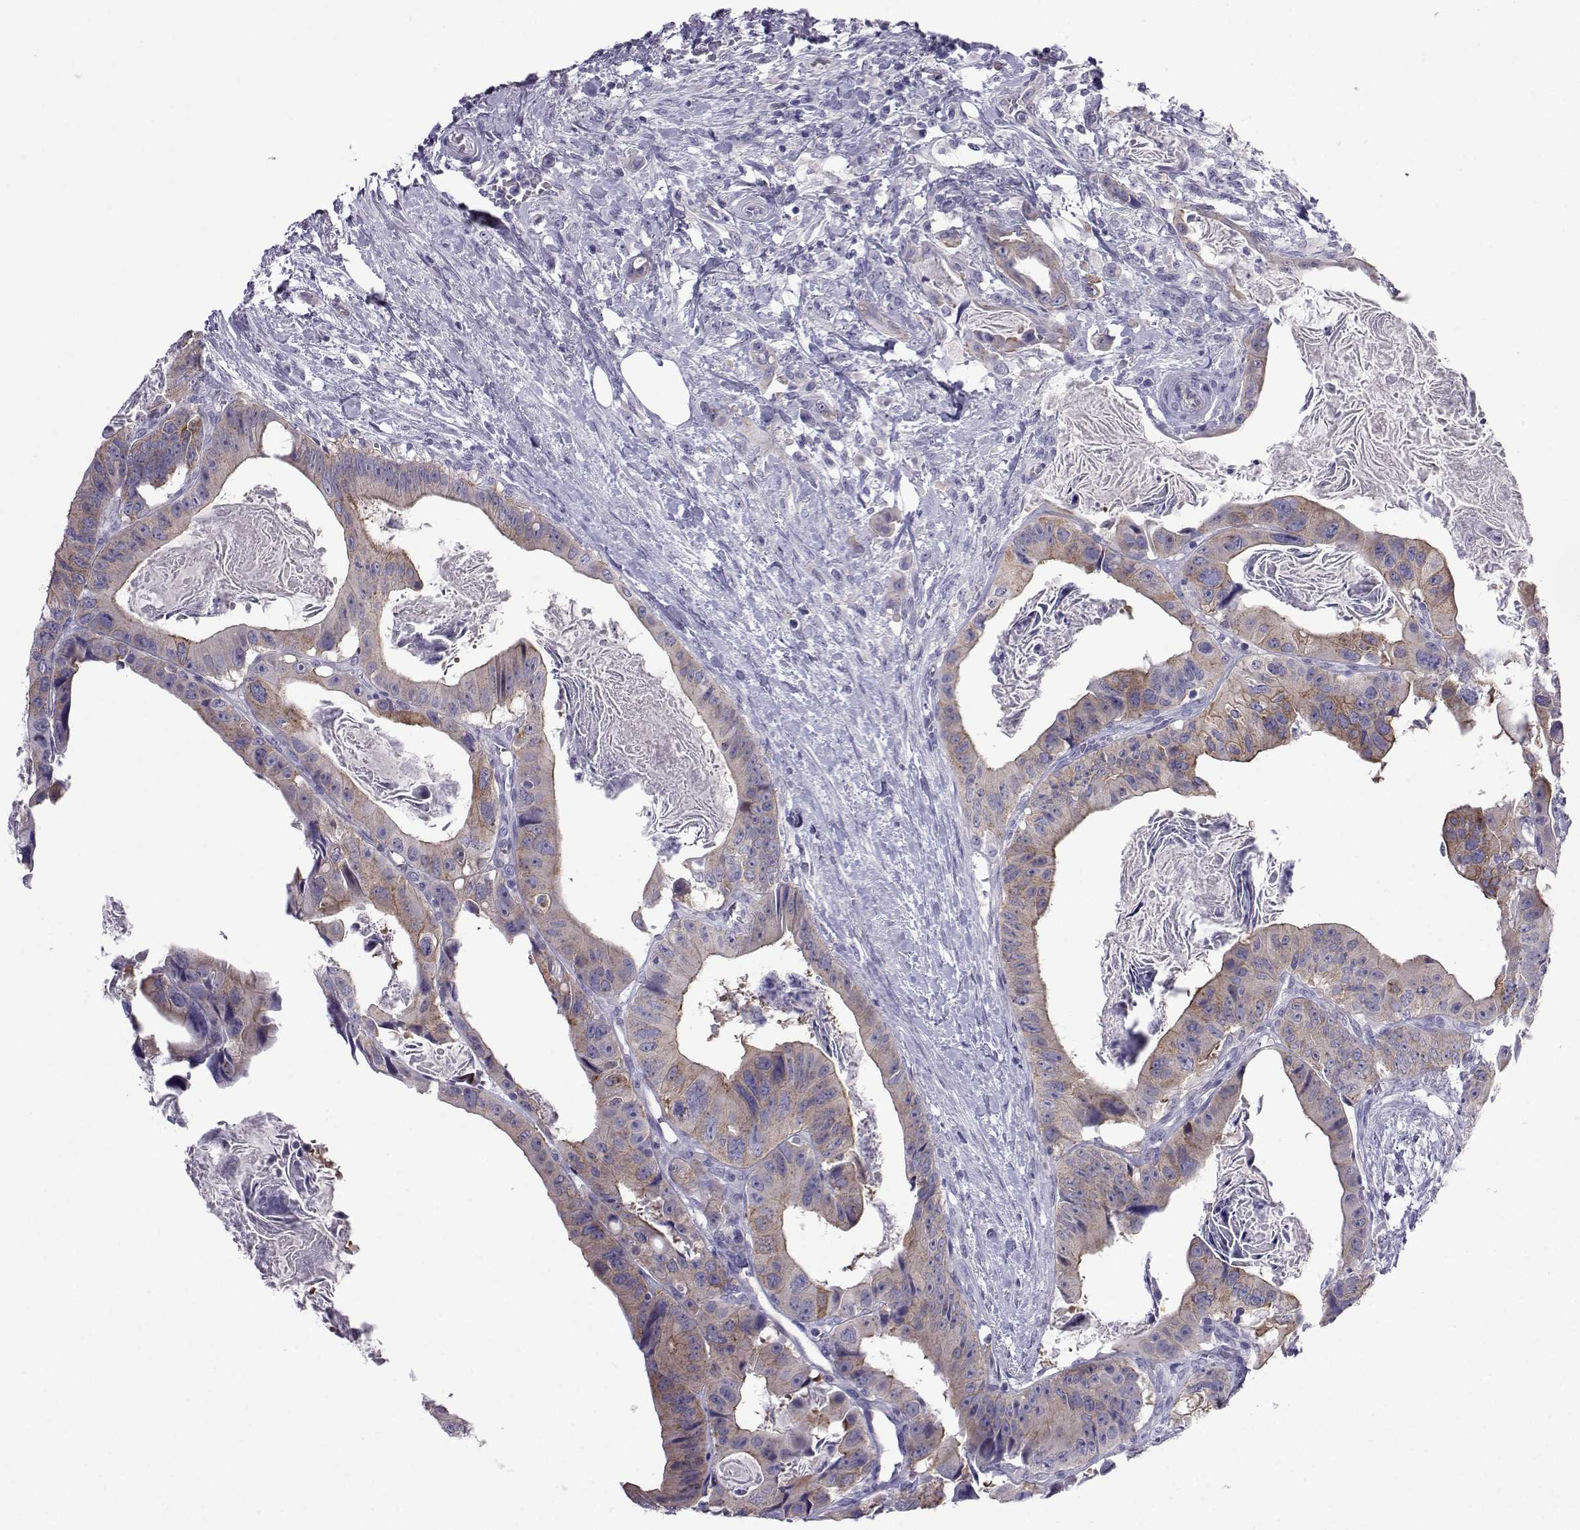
{"staining": {"intensity": "moderate", "quantity": "25%-75%", "location": "cytoplasmic/membranous"}, "tissue": "colorectal cancer", "cell_type": "Tumor cells", "image_type": "cancer", "snomed": [{"axis": "morphology", "description": "Adenocarcinoma, NOS"}, {"axis": "topography", "description": "Rectum"}], "caption": "Colorectal adenocarcinoma stained with immunohistochemistry (IHC) displays moderate cytoplasmic/membranous staining in about 25%-75% of tumor cells.", "gene": "COL22A1", "patient": {"sex": "male", "age": 64}}